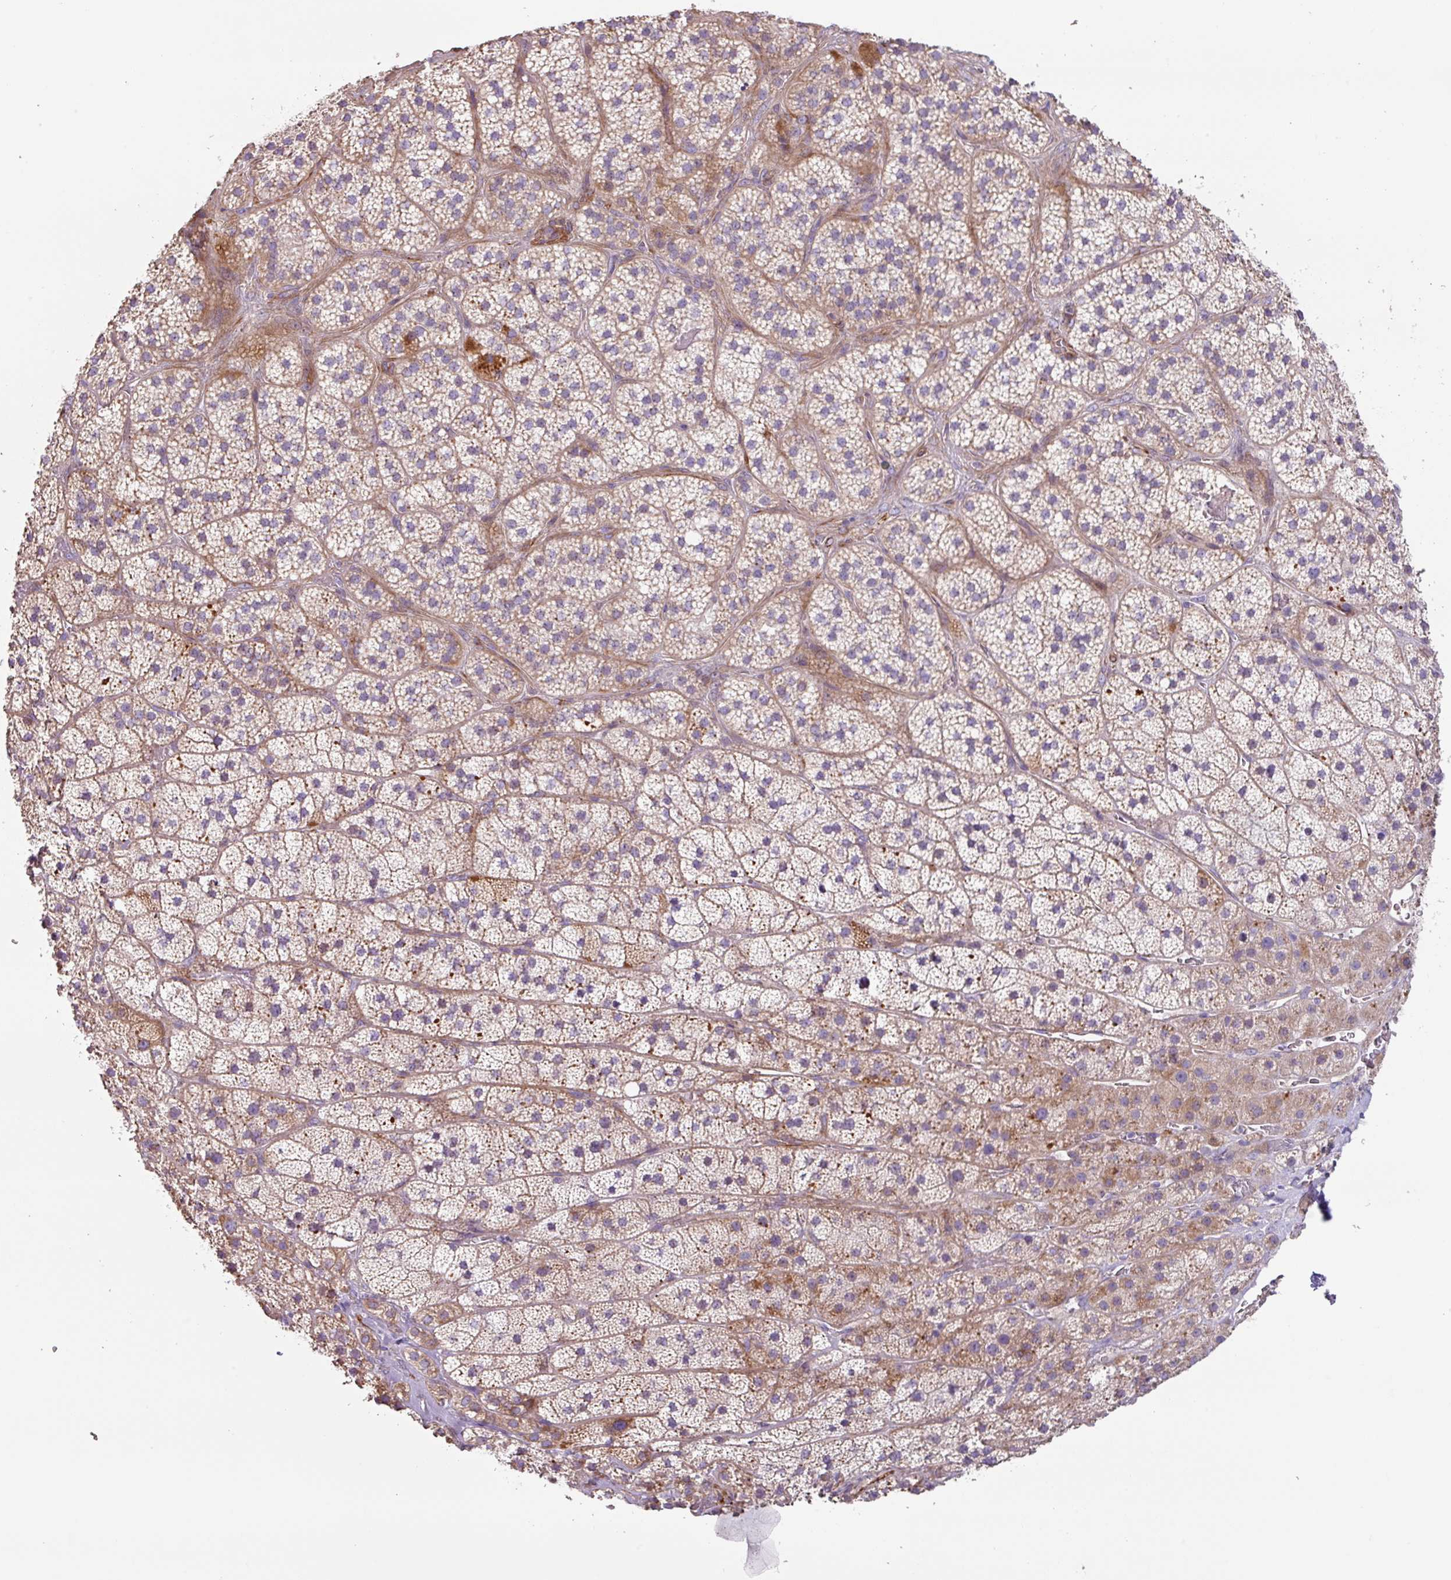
{"staining": {"intensity": "moderate", "quantity": "25%-75%", "location": "cytoplasmic/membranous"}, "tissue": "adrenal gland", "cell_type": "Glandular cells", "image_type": "normal", "snomed": [{"axis": "morphology", "description": "Normal tissue, NOS"}, {"axis": "topography", "description": "Adrenal gland"}], "caption": "Approximately 25%-75% of glandular cells in normal adrenal gland demonstrate moderate cytoplasmic/membranous protein positivity as visualized by brown immunohistochemical staining.", "gene": "MRRF", "patient": {"sex": "male", "age": 57}}